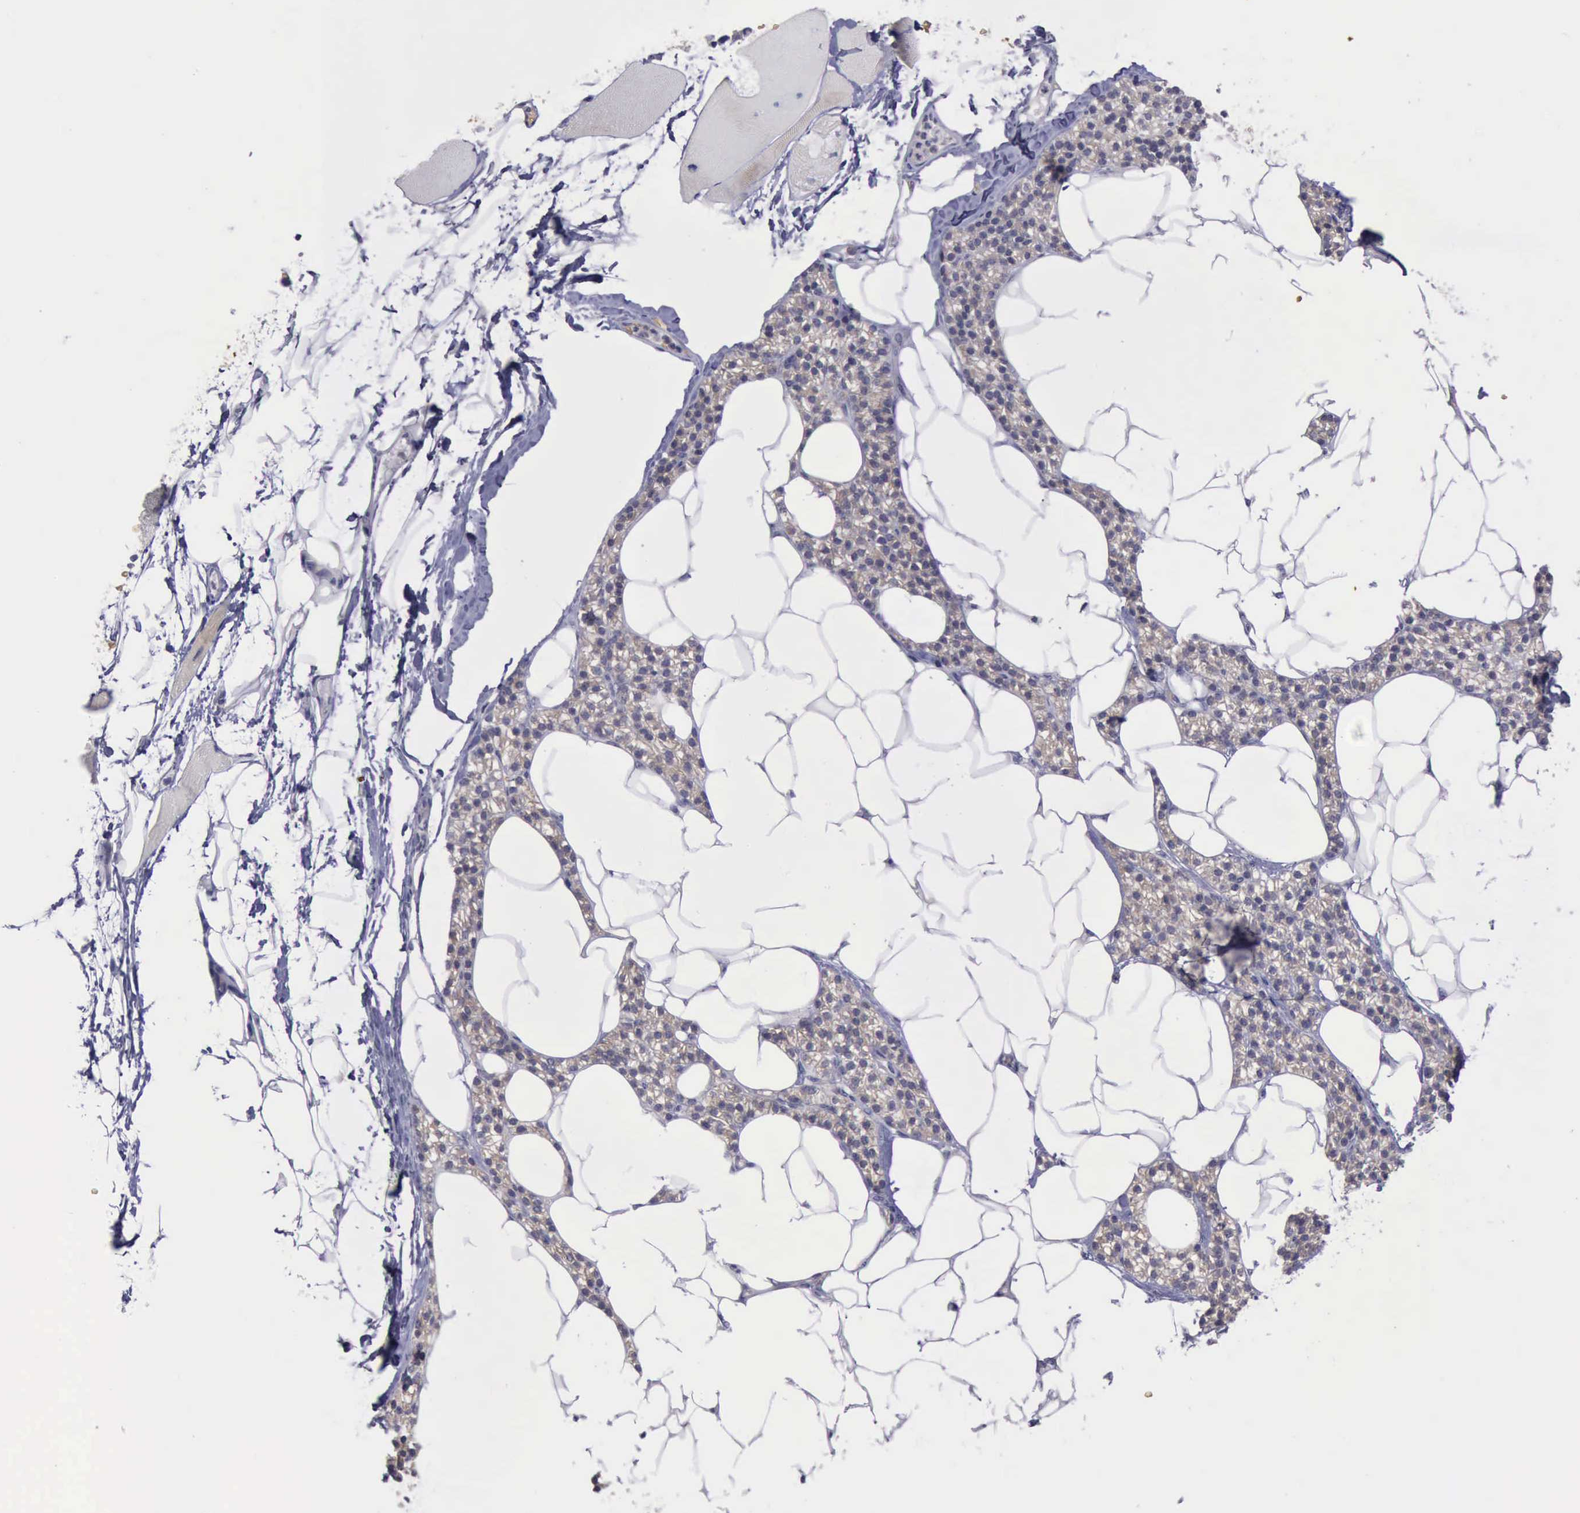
{"staining": {"intensity": "negative", "quantity": "none", "location": "none"}, "tissue": "skeletal muscle", "cell_type": "Myocytes", "image_type": "normal", "snomed": [{"axis": "morphology", "description": "Normal tissue, NOS"}, {"axis": "topography", "description": "Skeletal muscle"}, {"axis": "topography", "description": "Parathyroid gland"}], "caption": "Immunohistochemistry of normal human skeletal muscle shows no staining in myocytes.", "gene": "CEP128", "patient": {"sex": "female", "age": 37}}